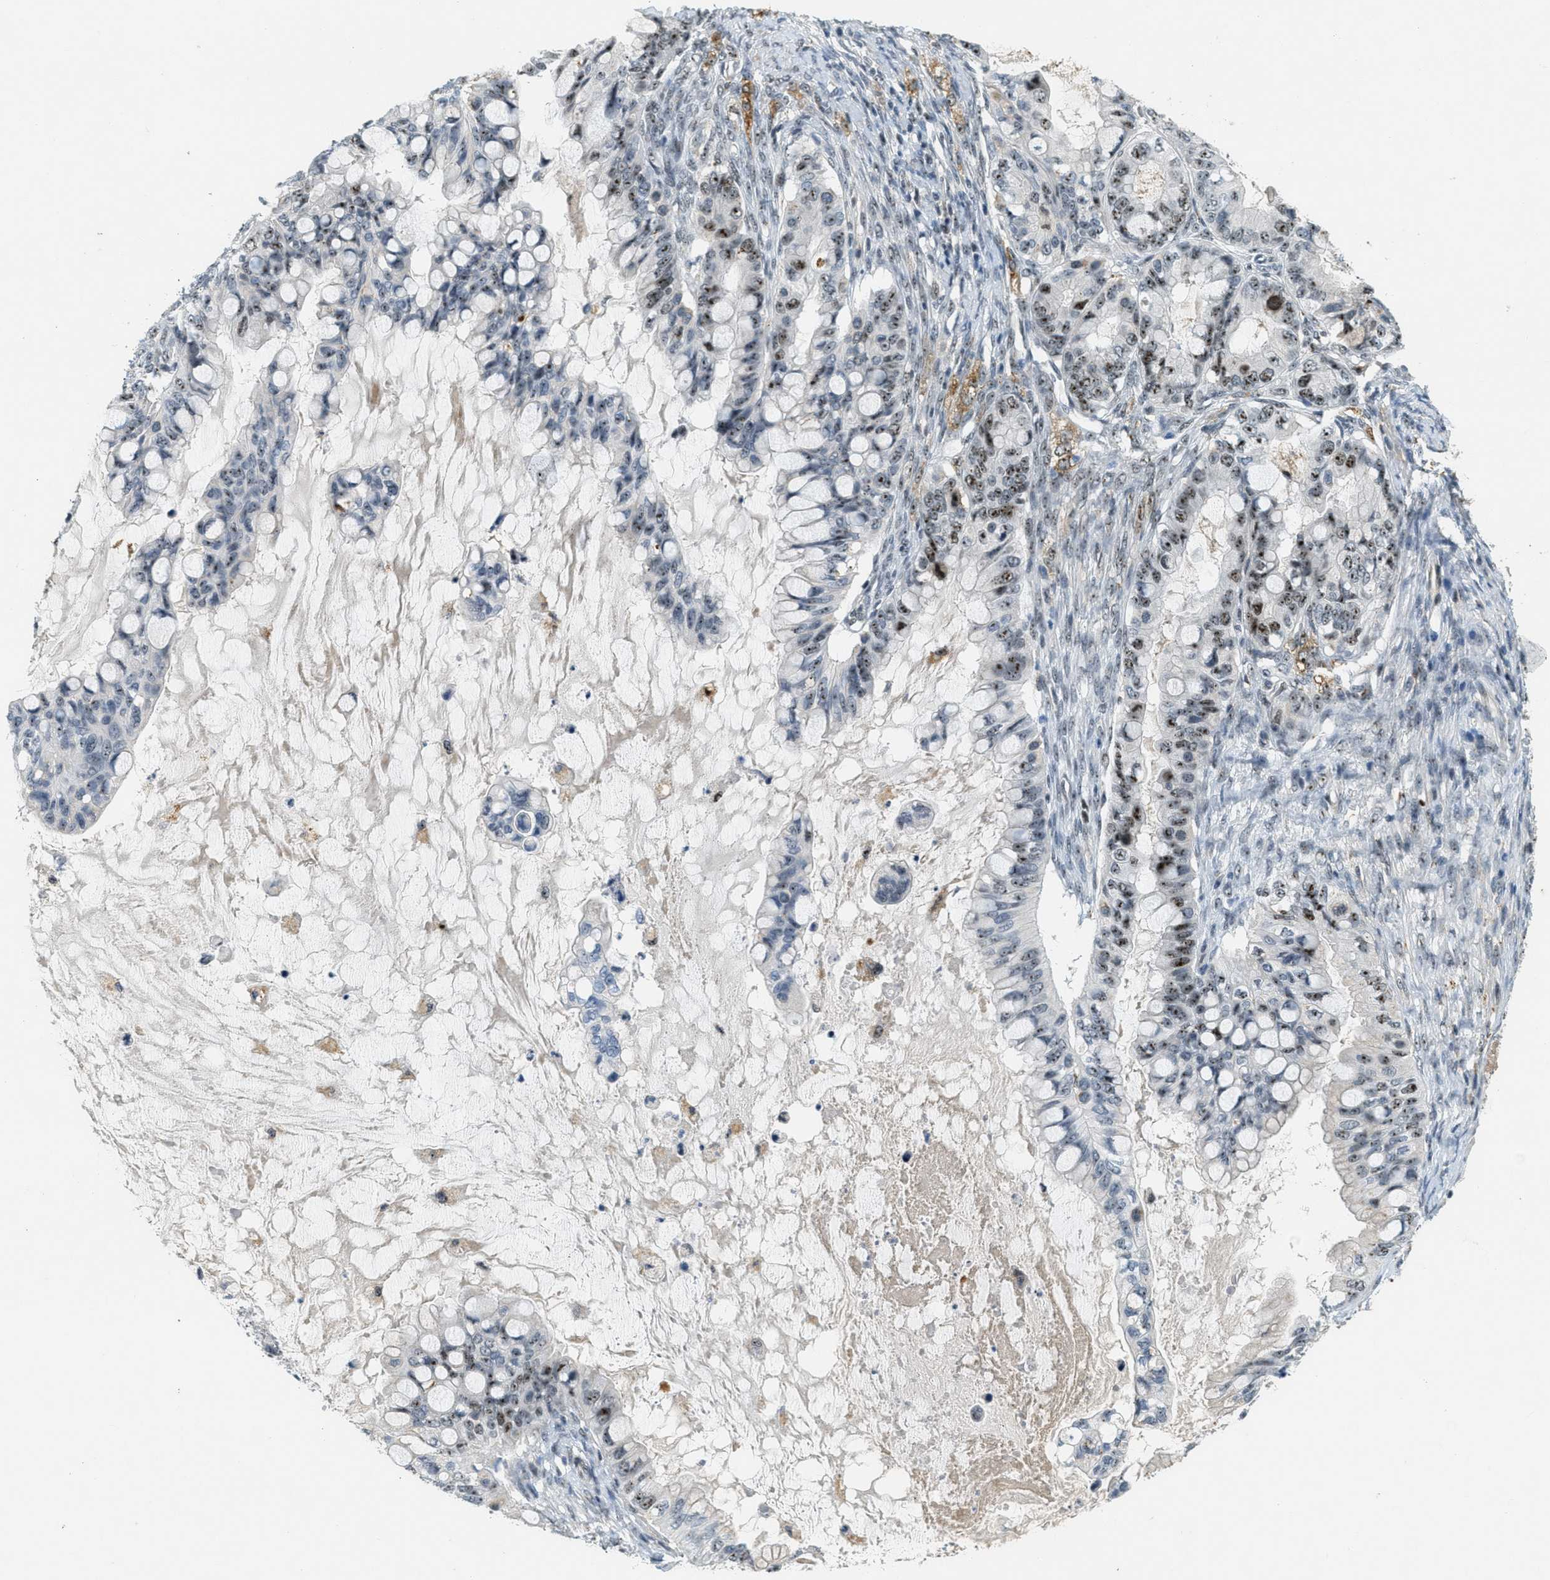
{"staining": {"intensity": "moderate", "quantity": "25%-75%", "location": "nuclear"}, "tissue": "ovarian cancer", "cell_type": "Tumor cells", "image_type": "cancer", "snomed": [{"axis": "morphology", "description": "Cystadenocarcinoma, mucinous, NOS"}, {"axis": "topography", "description": "Ovary"}], "caption": "A photomicrograph of ovarian mucinous cystadenocarcinoma stained for a protein displays moderate nuclear brown staining in tumor cells.", "gene": "DDX47", "patient": {"sex": "female", "age": 80}}